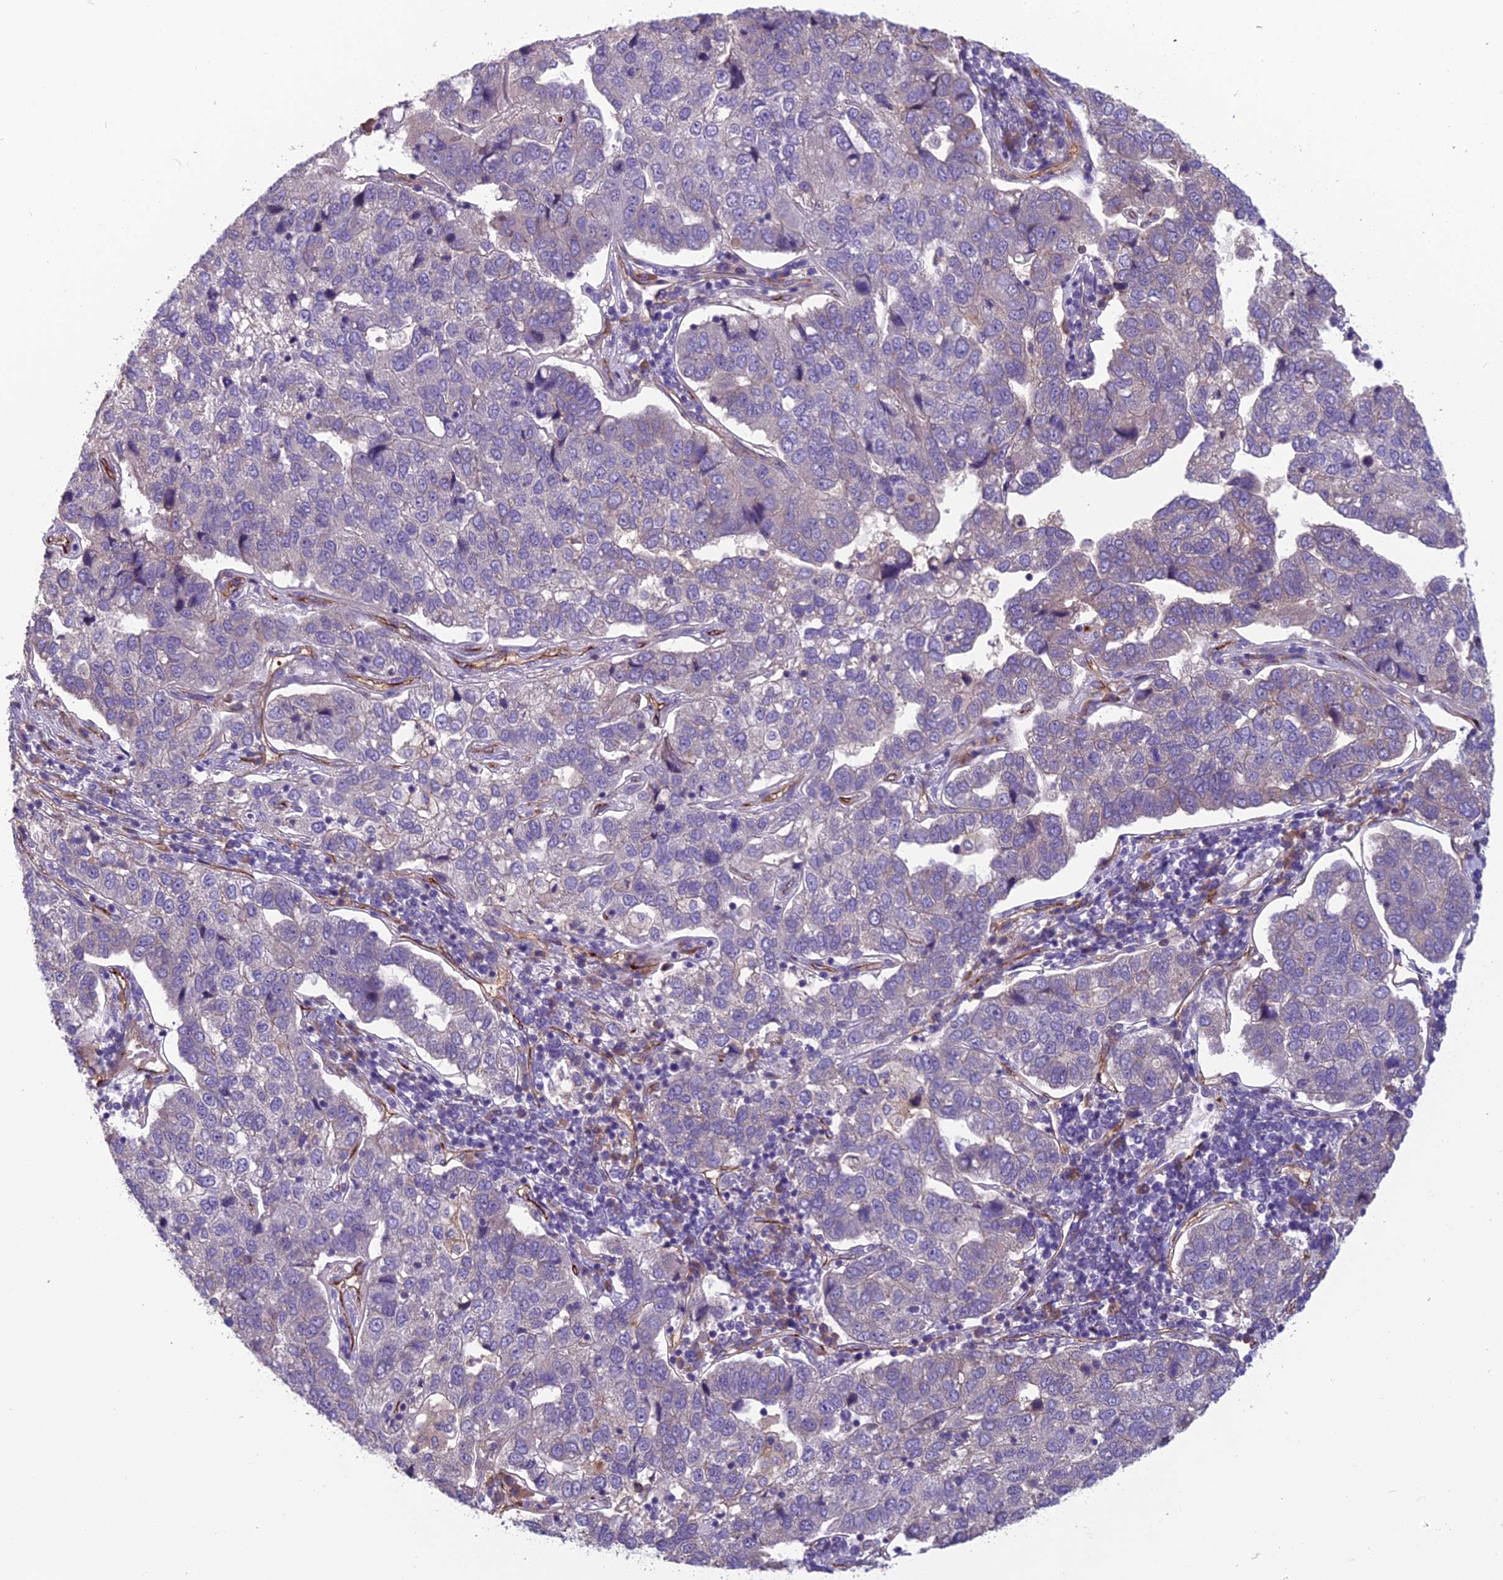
{"staining": {"intensity": "negative", "quantity": "none", "location": "none"}, "tissue": "pancreatic cancer", "cell_type": "Tumor cells", "image_type": "cancer", "snomed": [{"axis": "morphology", "description": "Adenocarcinoma, NOS"}, {"axis": "topography", "description": "Pancreas"}], "caption": "DAB (3,3'-diaminobenzidine) immunohistochemical staining of human pancreatic cancer (adenocarcinoma) reveals no significant positivity in tumor cells. (Stains: DAB IHC with hematoxylin counter stain, Microscopy: brightfield microscopy at high magnification).", "gene": "TSPAN15", "patient": {"sex": "female", "age": 61}}